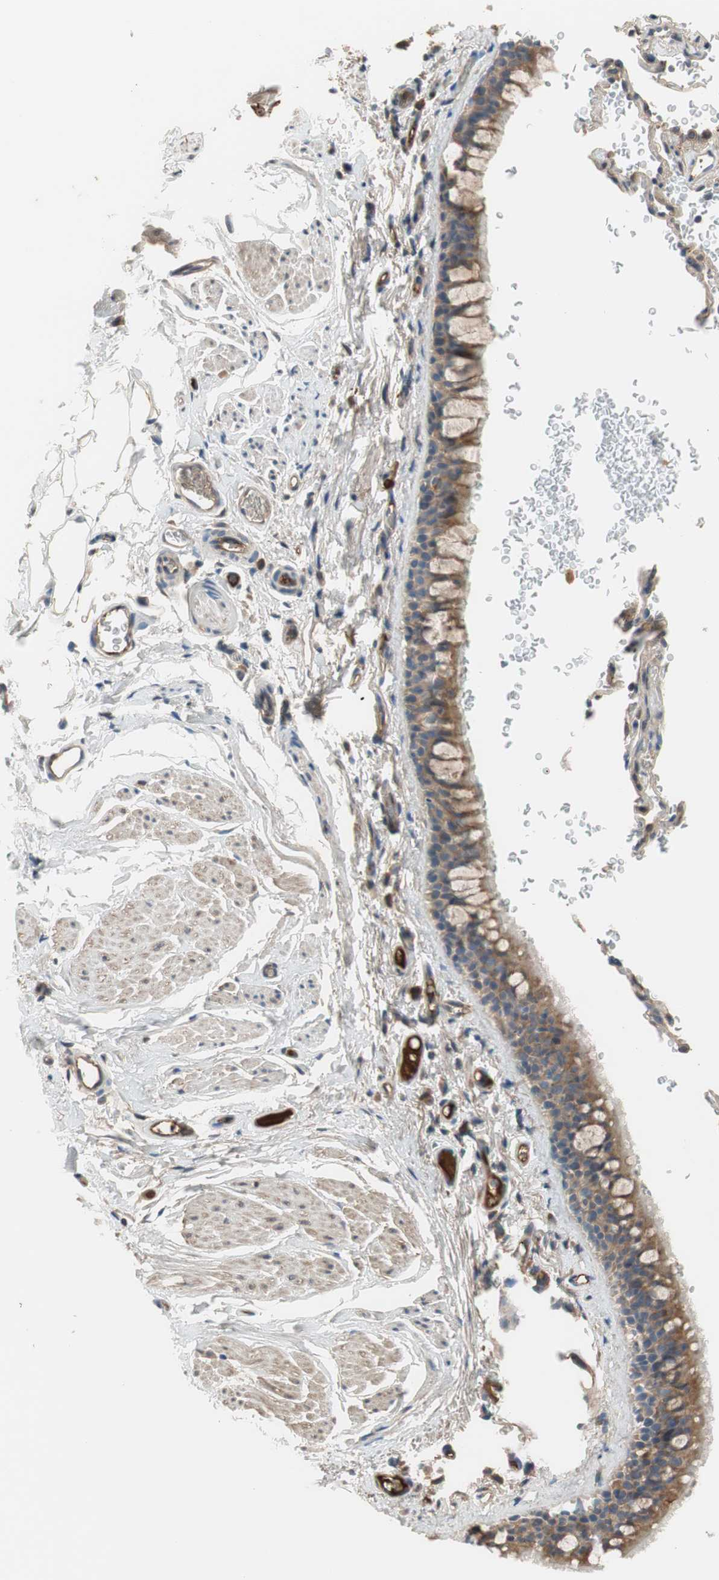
{"staining": {"intensity": "moderate", "quantity": ">75%", "location": "cytoplasmic/membranous"}, "tissue": "bronchus", "cell_type": "Respiratory epithelial cells", "image_type": "normal", "snomed": [{"axis": "morphology", "description": "Normal tissue, NOS"}, {"axis": "morphology", "description": "Malignant melanoma, Metastatic site"}, {"axis": "topography", "description": "Bronchus"}, {"axis": "topography", "description": "Lung"}], "caption": "Immunohistochemical staining of normal human bronchus displays moderate cytoplasmic/membranous protein expression in approximately >75% of respiratory epithelial cells. (Brightfield microscopy of DAB IHC at high magnification).", "gene": "C4A", "patient": {"sex": "male", "age": 64}}